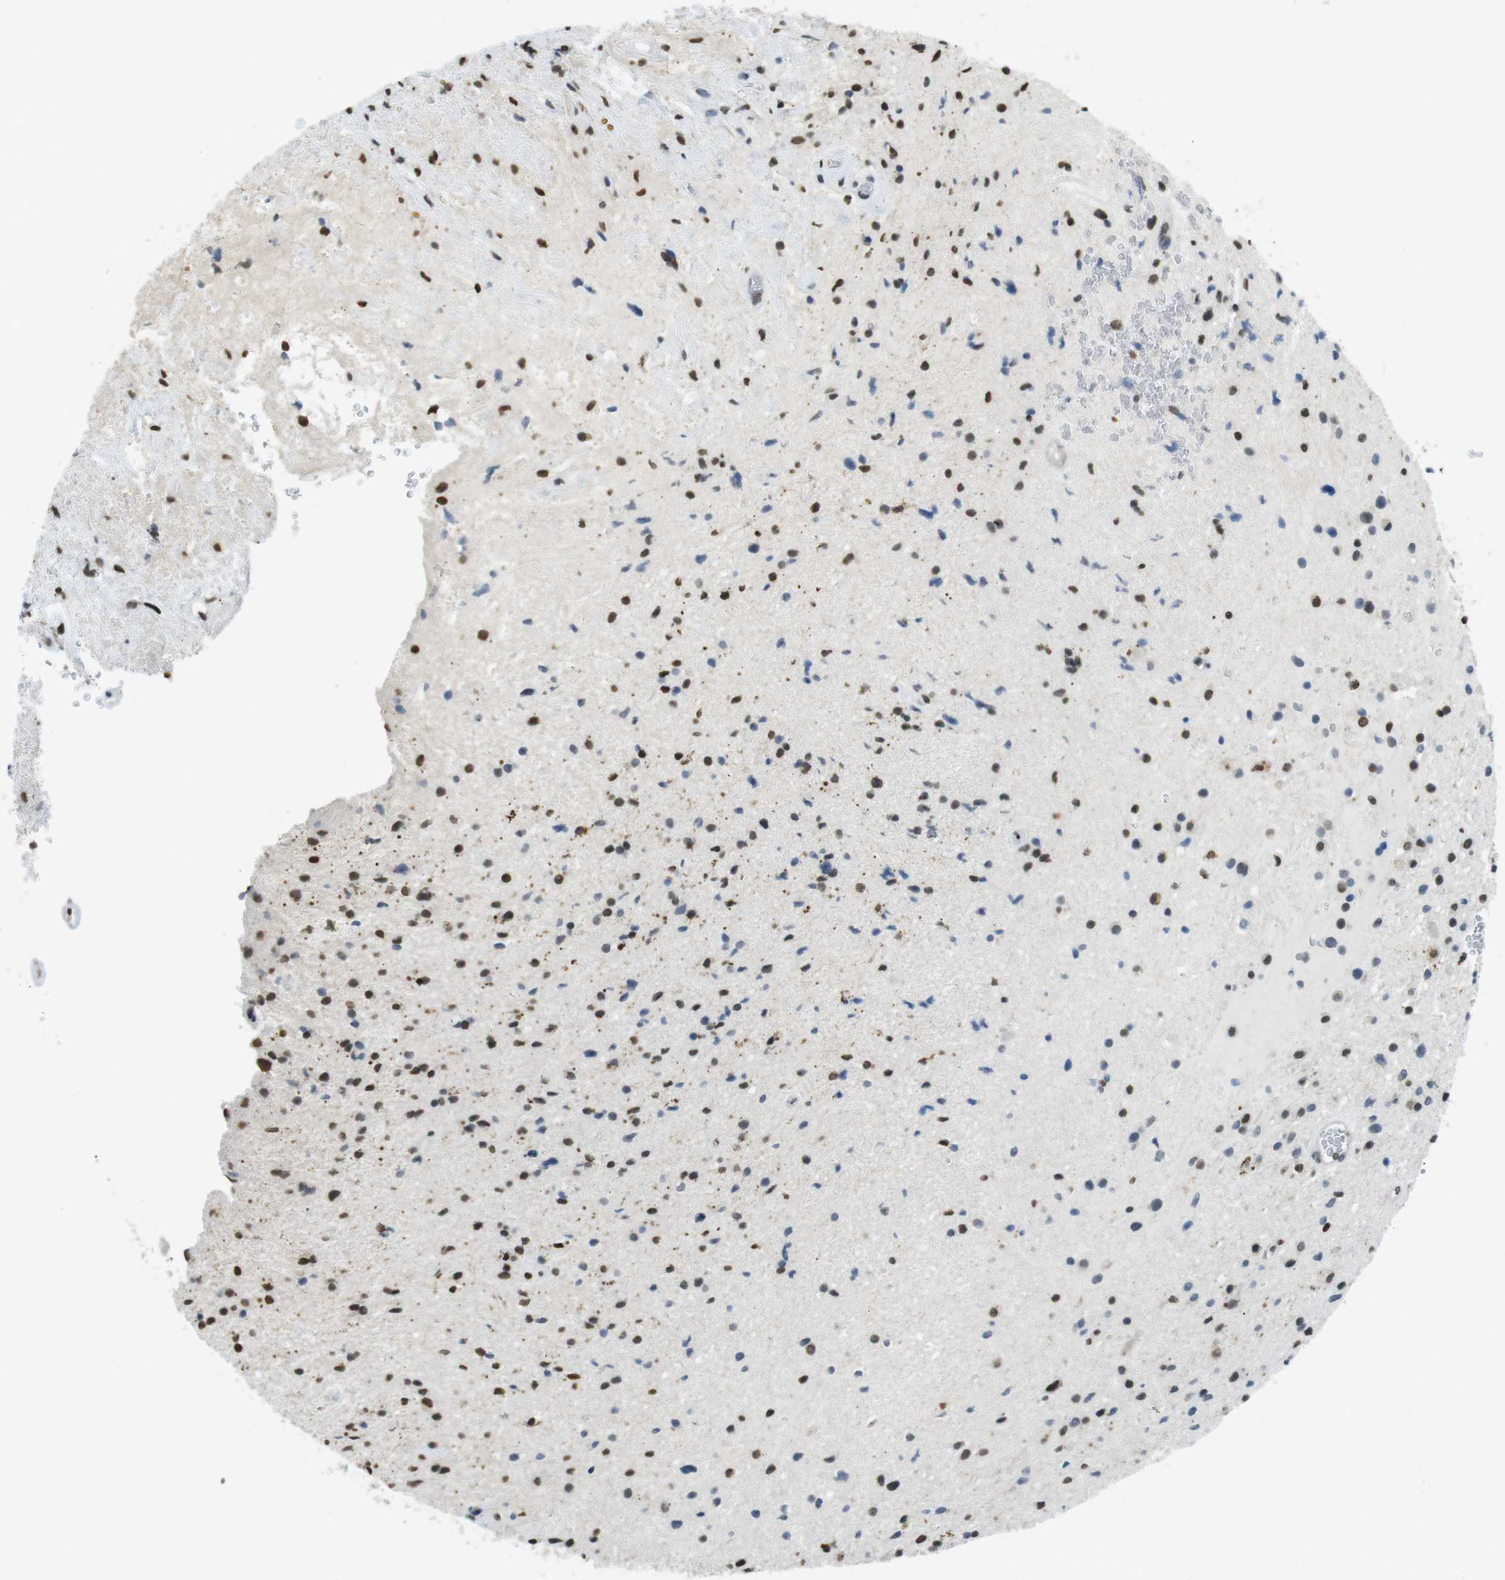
{"staining": {"intensity": "strong", "quantity": "25%-75%", "location": "nuclear"}, "tissue": "glioma", "cell_type": "Tumor cells", "image_type": "cancer", "snomed": [{"axis": "morphology", "description": "Glioma, malignant, High grade"}, {"axis": "topography", "description": "Brain"}], "caption": "Tumor cells show strong nuclear expression in about 25%-75% of cells in glioma. The protein is shown in brown color, while the nuclei are stained blue.", "gene": "USP7", "patient": {"sex": "male", "age": 33}}